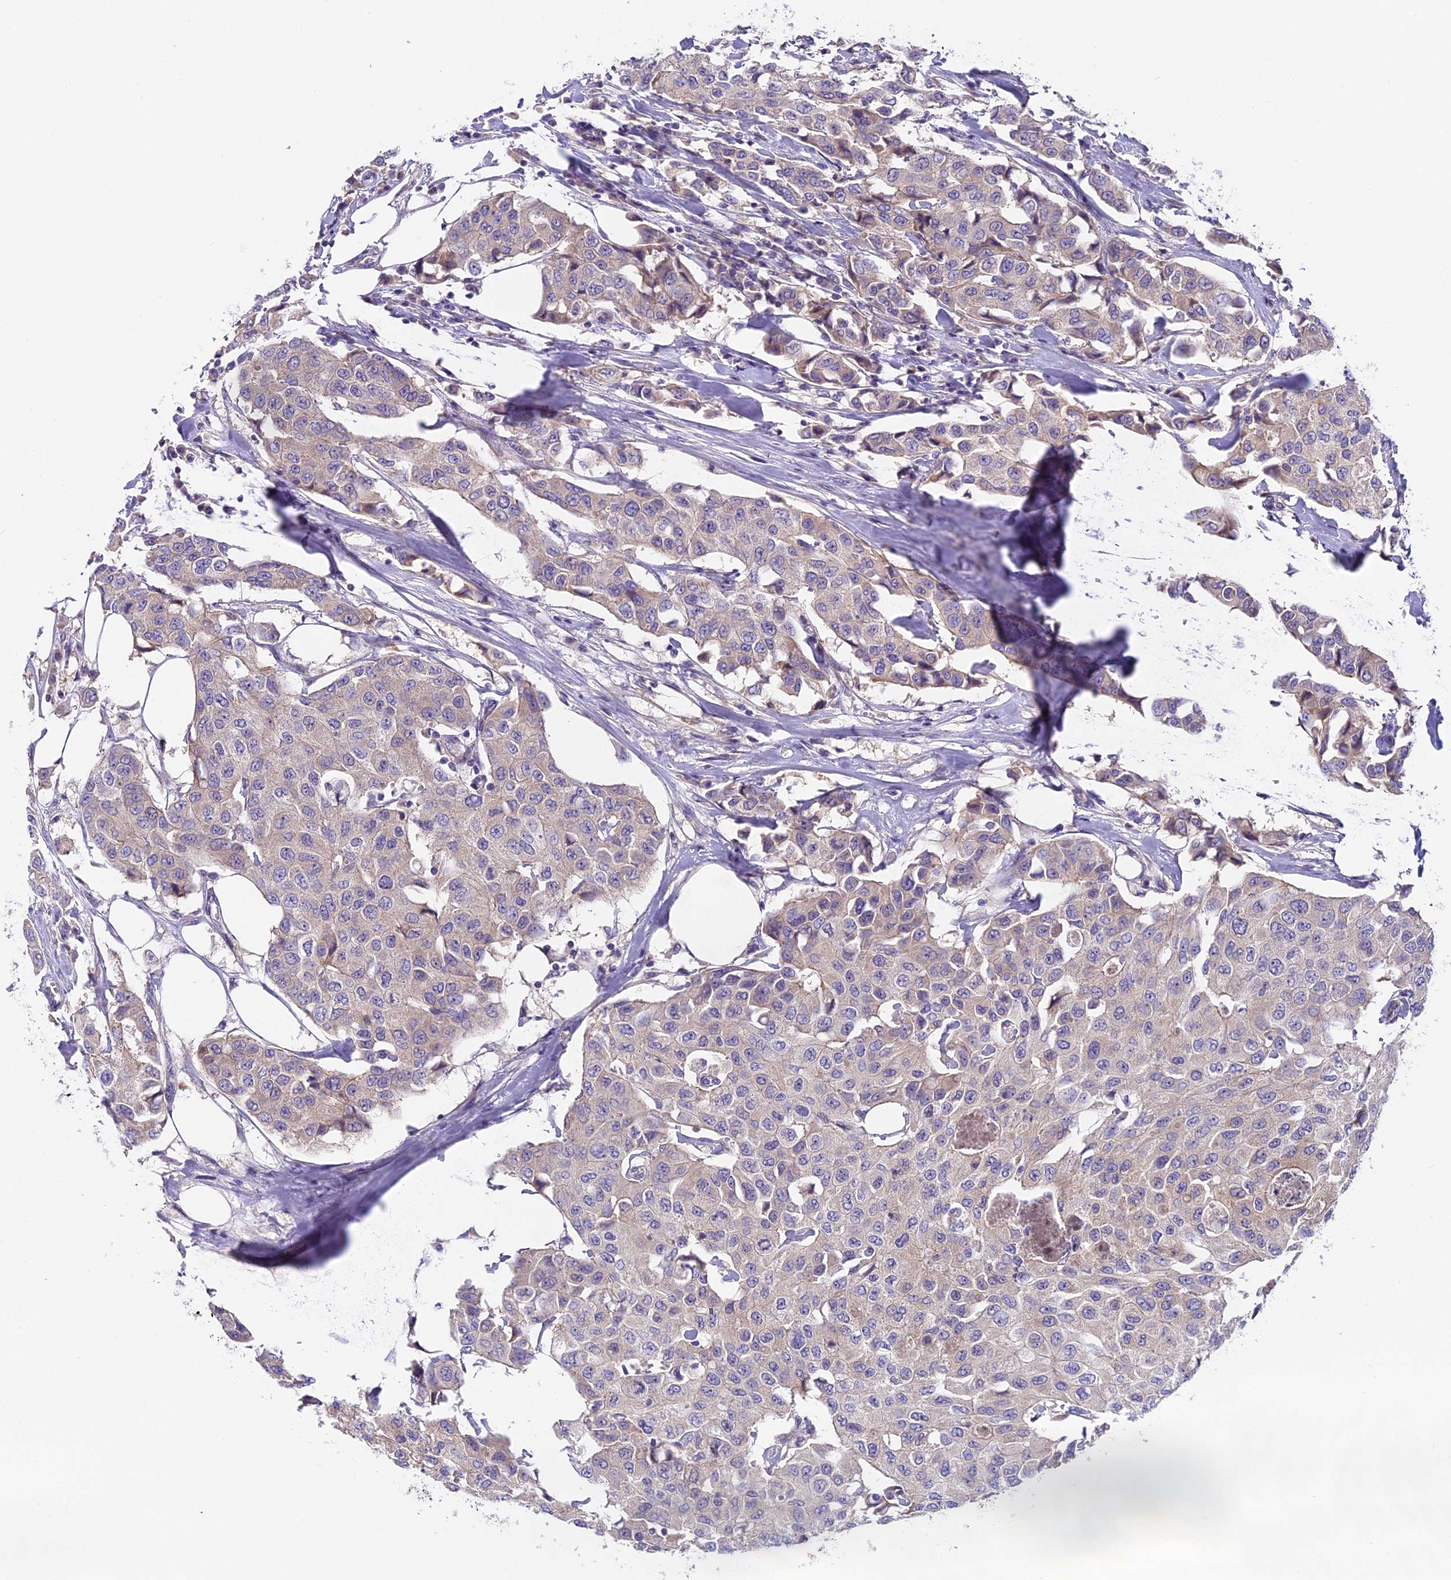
{"staining": {"intensity": "weak", "quantity": "<25%", "location": "cytoplasmic/membranous"}, "tissue": "breast cancer", "cell_type": "Tumor cells", "image_type": "cancer", "snomed": [{"axis": "morphology", "description": "Duct carcinoma"}, {"axis": "topography", "description": "Breast"}], "caption": "Immunohistochemical staining of invasive ductal carcinoma (breast) reveals no significant expression in tumor cells. (IHC, brightfield microscopy, high magnification).", "gene": "FAM98C", "patient": {"sex": "female", "age": 80}}